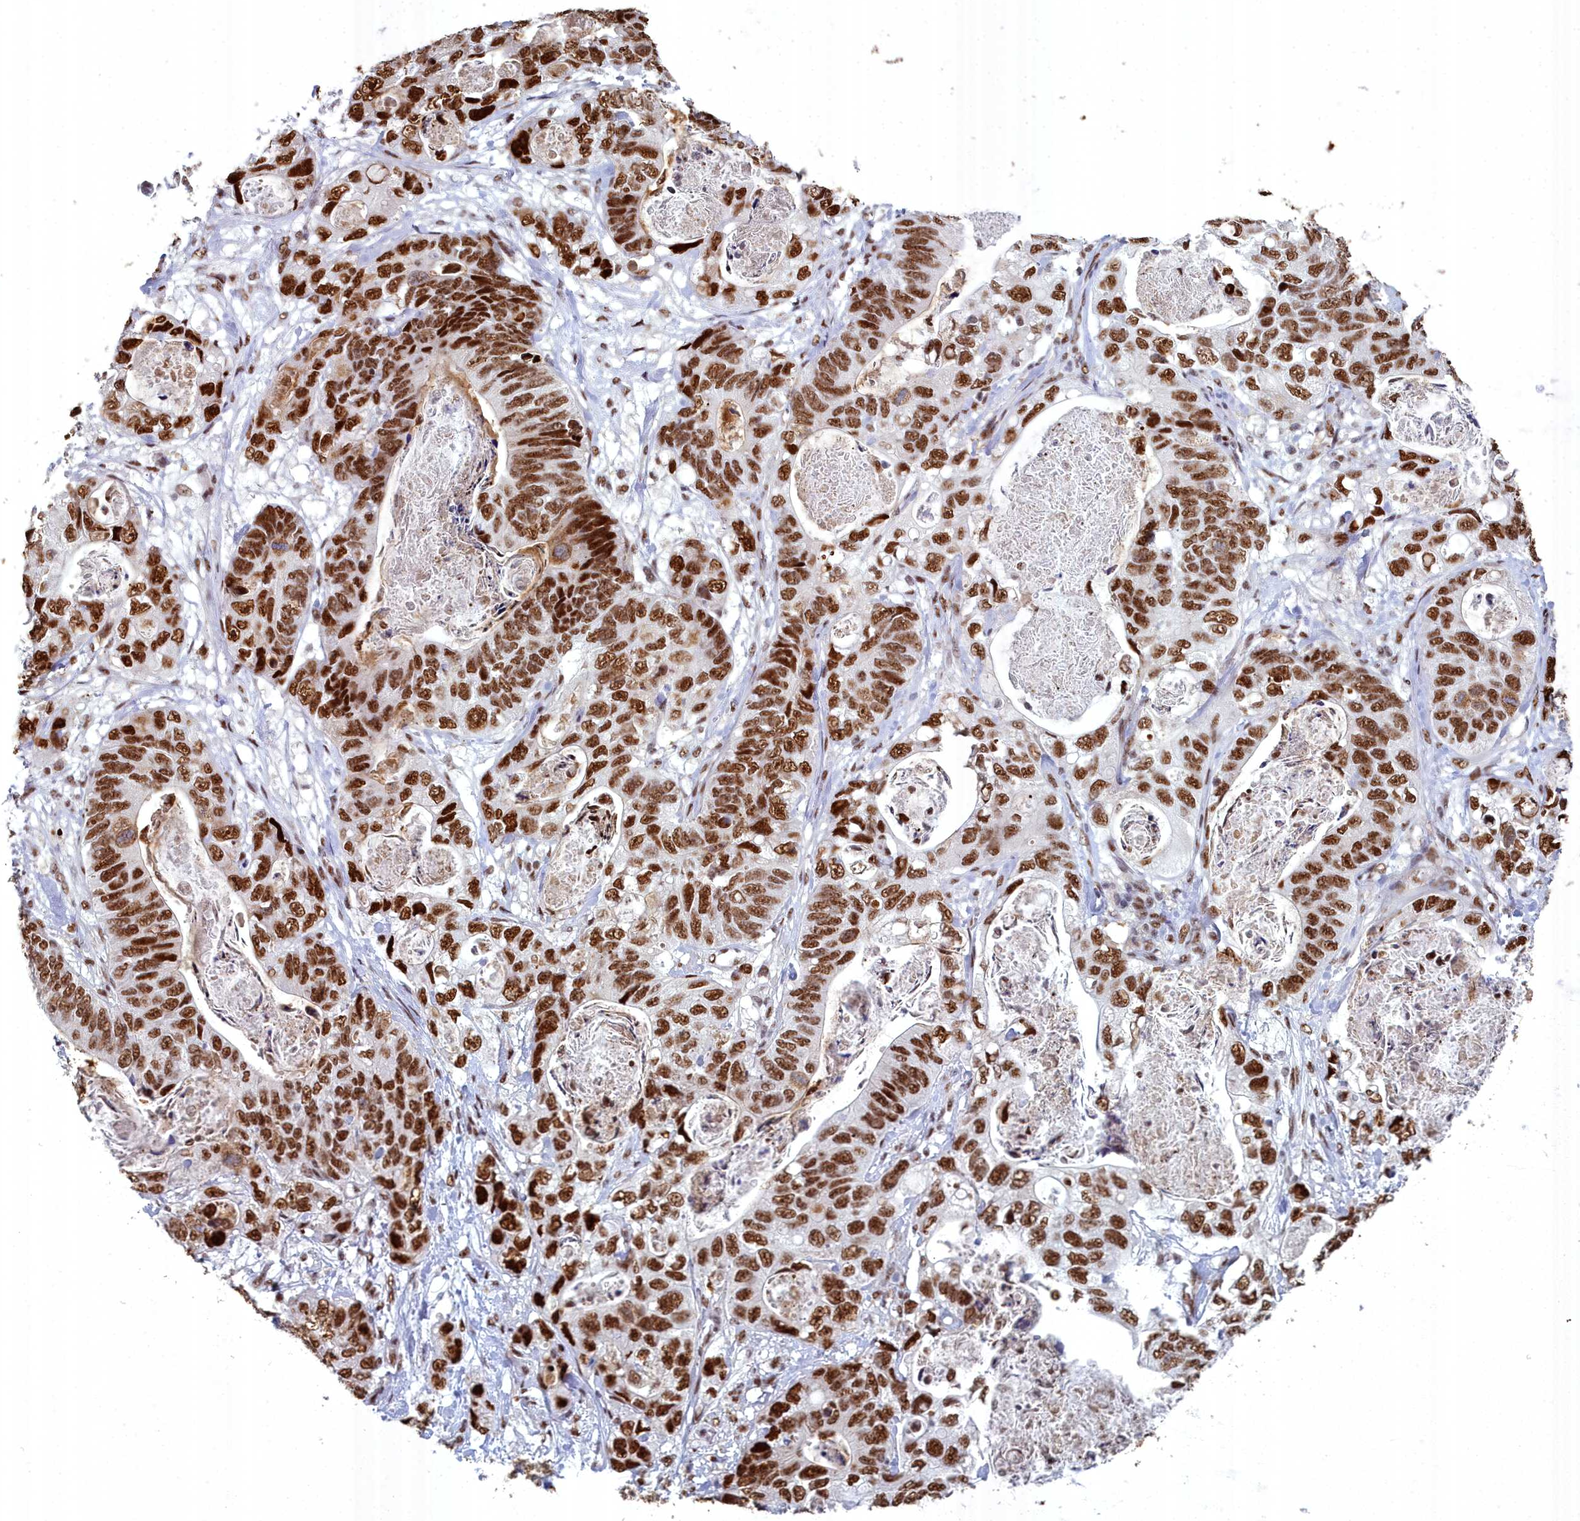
{"staining": {"intensity": "strong", "quantity": ">75%", "location": "nuclear"}, "tissue": "stomach cancer", "cell_type": "Tumor cells", "image_type": "cancer", "snomed": [{"axis": "morphology", "description": "Normal tissue, NOS"}, {"axis": "morphology", "description": "Adenocarcinoma, NOS"}, {"axis": "topography", "description": "Stomach"}], "caption": "The immunohistochemical stain highlights strong nuclear expression in tumor cells of stomach cancer tissue. Using DAB (3,3'-diaminobenzidine) (brown) and hematoxylin (blue) stains, captured at high magnification using brightfield microscopy.", "gene": "SF3B3", "patient": {"sex": "female", "age": 89}}